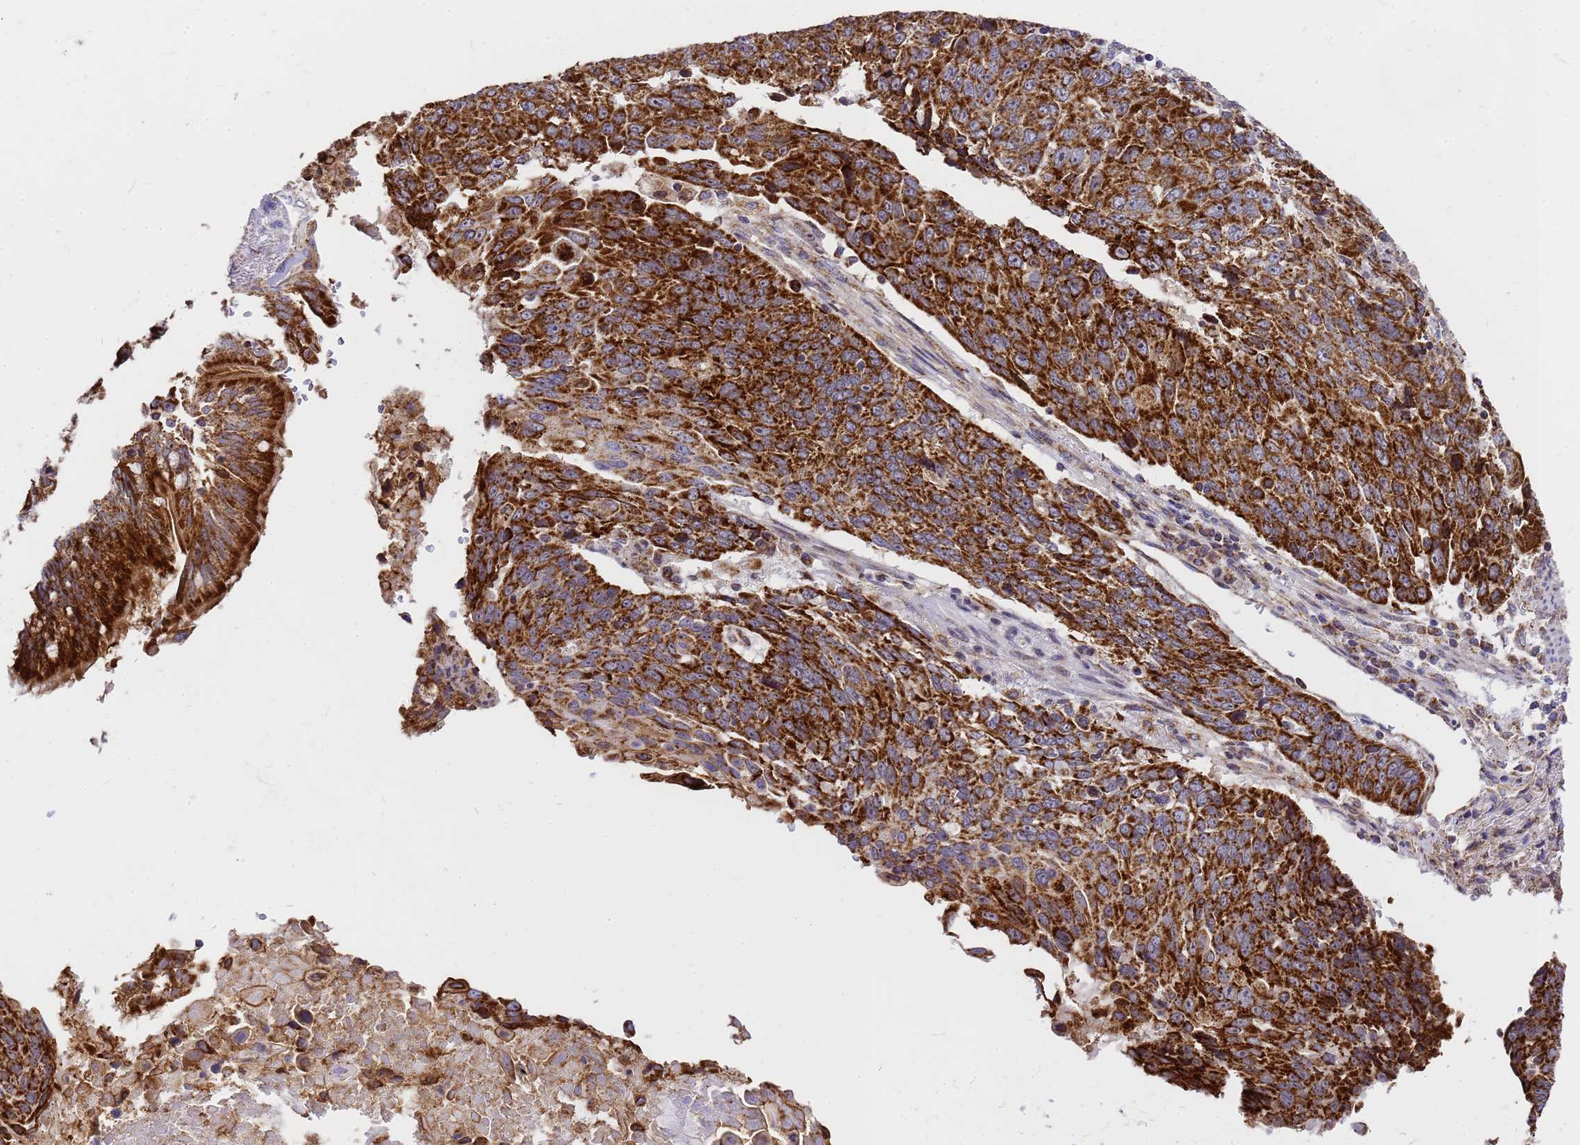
{"staining": {"intensity": "strong", "quantity": ">75%", "location": "cytoplasmic/membranous"}, "tissue": "lung cancer", "cell_type": "Tumor cells", "image_type": "cancer", "snomed": [{"axis": "morphology", "description": "Squamous cell carcinoma, NOS"}, {"axis": "topography", "description": "Lung"}], "caption": "About >75% of tumor cells in human lung squamous cell carcinoma demonstrate strong cytoplasmic/membranous protein staining as visualized by brown immunohistochemical staining.", "gene": "MRPS26", "patient": {"sex": "male", "age": 66}}